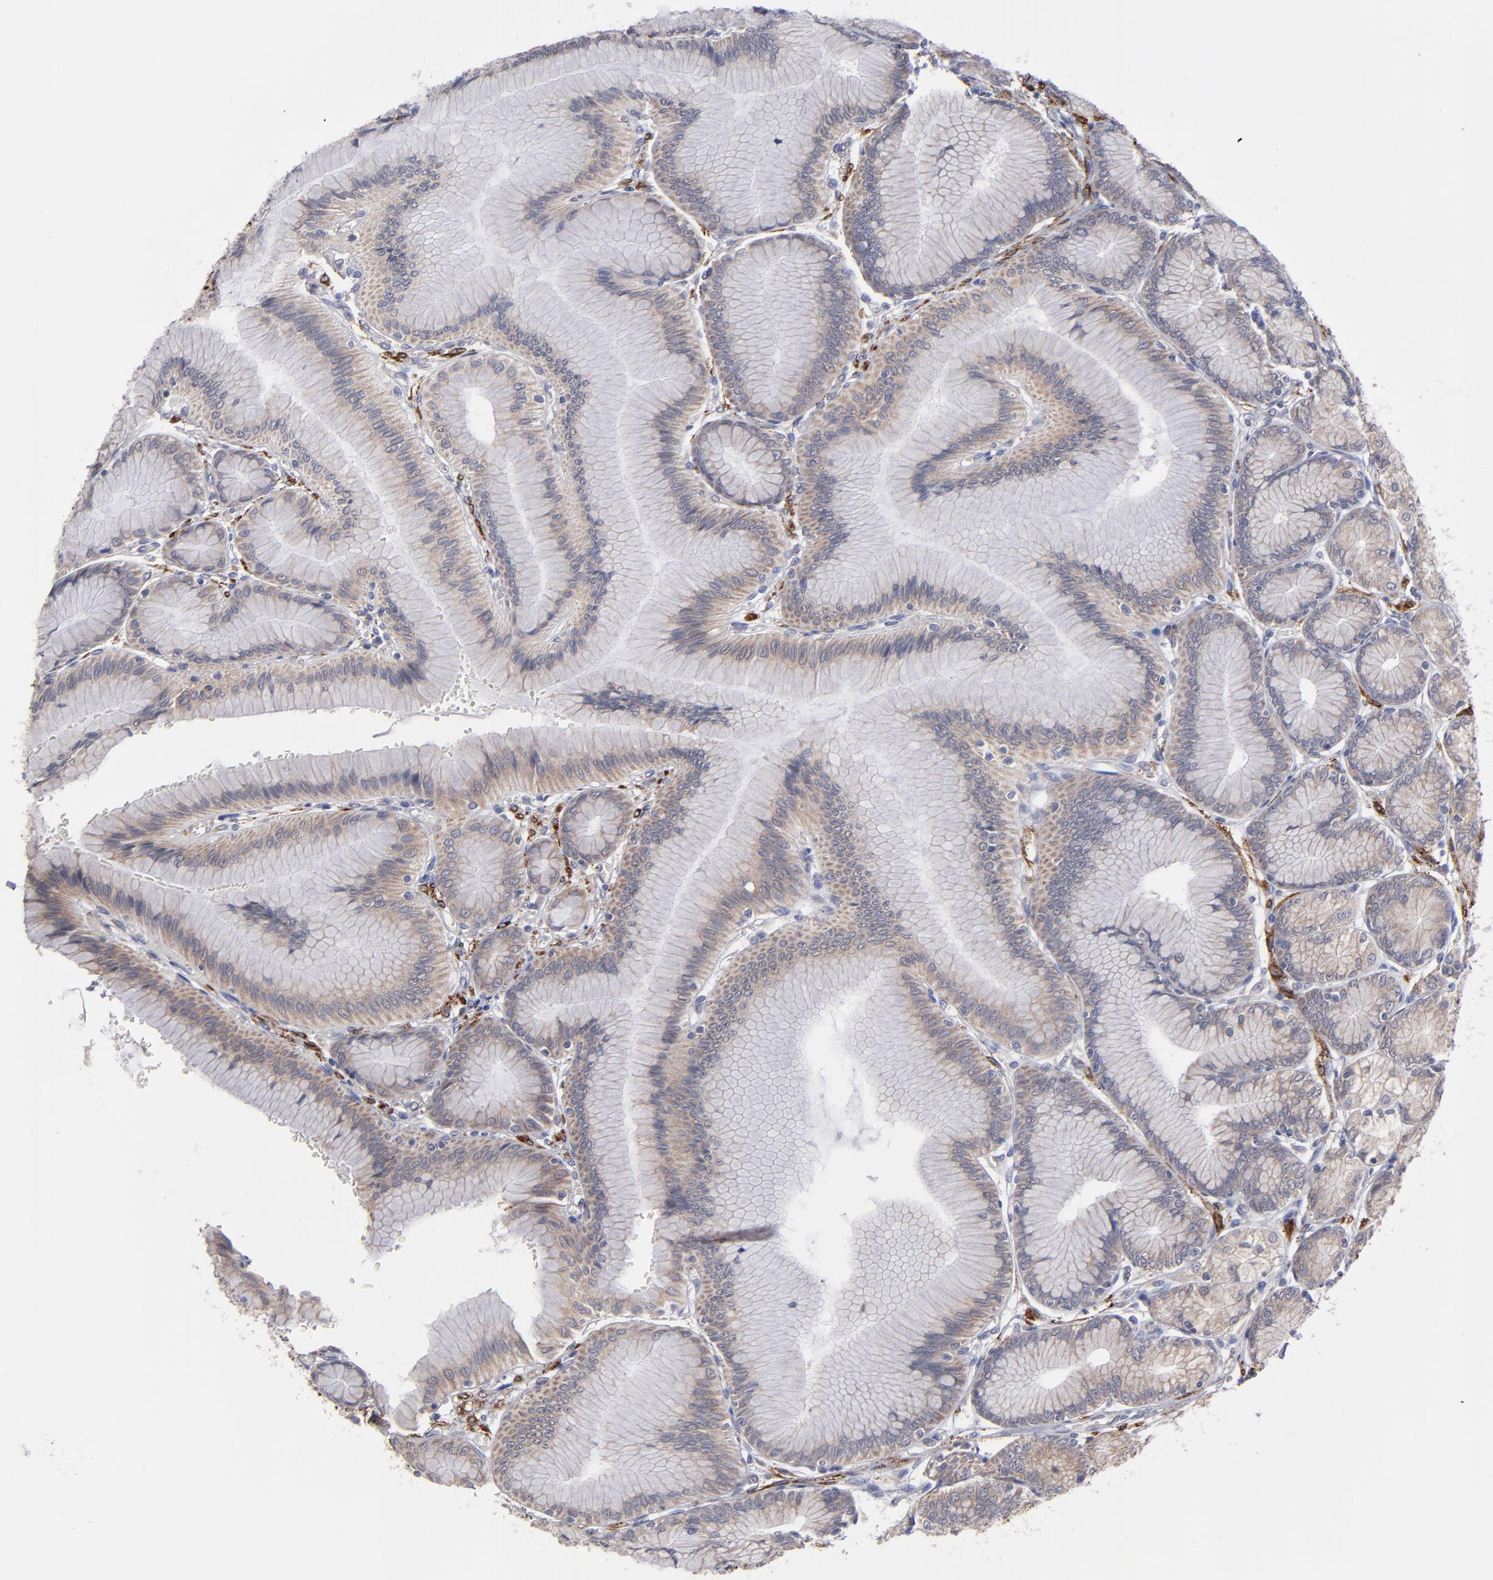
{"staining": {"intensity": "weak", "quantity": ">75%", "location": "cytoplasmic/membranous"}, "tissue": "stomach", "cell_type": "Glandular cells", "image_type": "normal", "snomed": [{"axis": "morphology", "description": "Normal tissue, NOS"}, {"axis": "morphology", "description": "Adenocarcinoma, NOS"}, {"axis": "topography", "description": "Stomach"}, {"axis": "topography", "description": "Stomach, lower"}], "caption": "About >75% of glandular cells in normal human stomach show weak cytoplasmic/membranous protein staining as visualized by brown immunohistochemical staining.", "gene": "SLMAP", "patient": {"sex": "female", "age": 65}}